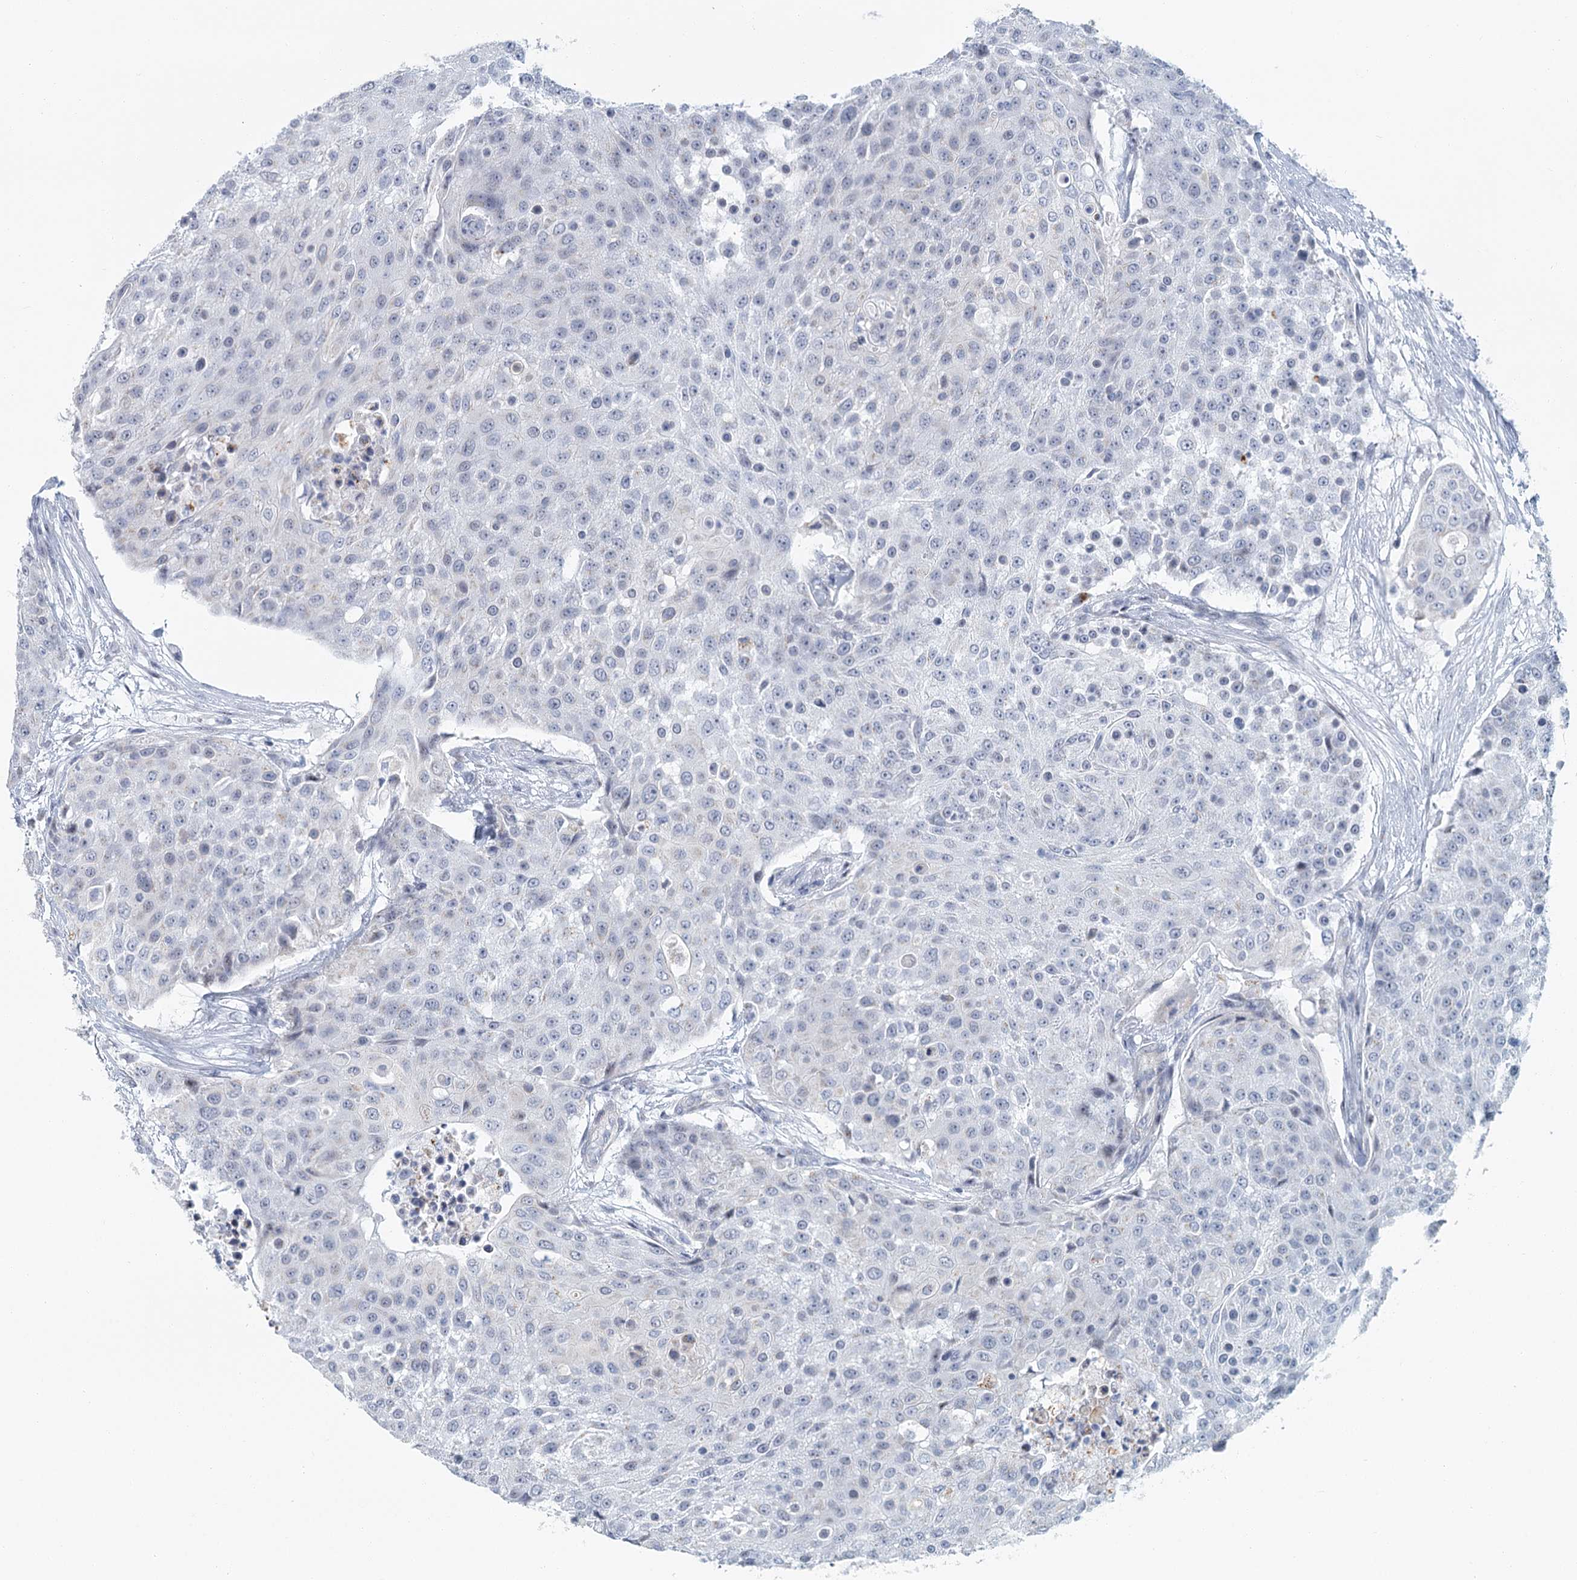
{"staining": {"intensity": "negative", "quantity": "none", "location": "none"}, "tissue": "urothelial cancer", "cell_type": "Tumor cells", "image_type": "cancer", "snomed": [{"axis": "morphology", "description": "Urothelial carcinoma, High grade"}, {"axis": "topography", "description": "Urinary bladder"}], "caption": "IHC of urothelial cancer shows no positivity in tumor cells.", "gene": "ZNF527", "patient": {"sex": "female", "age": 63}}